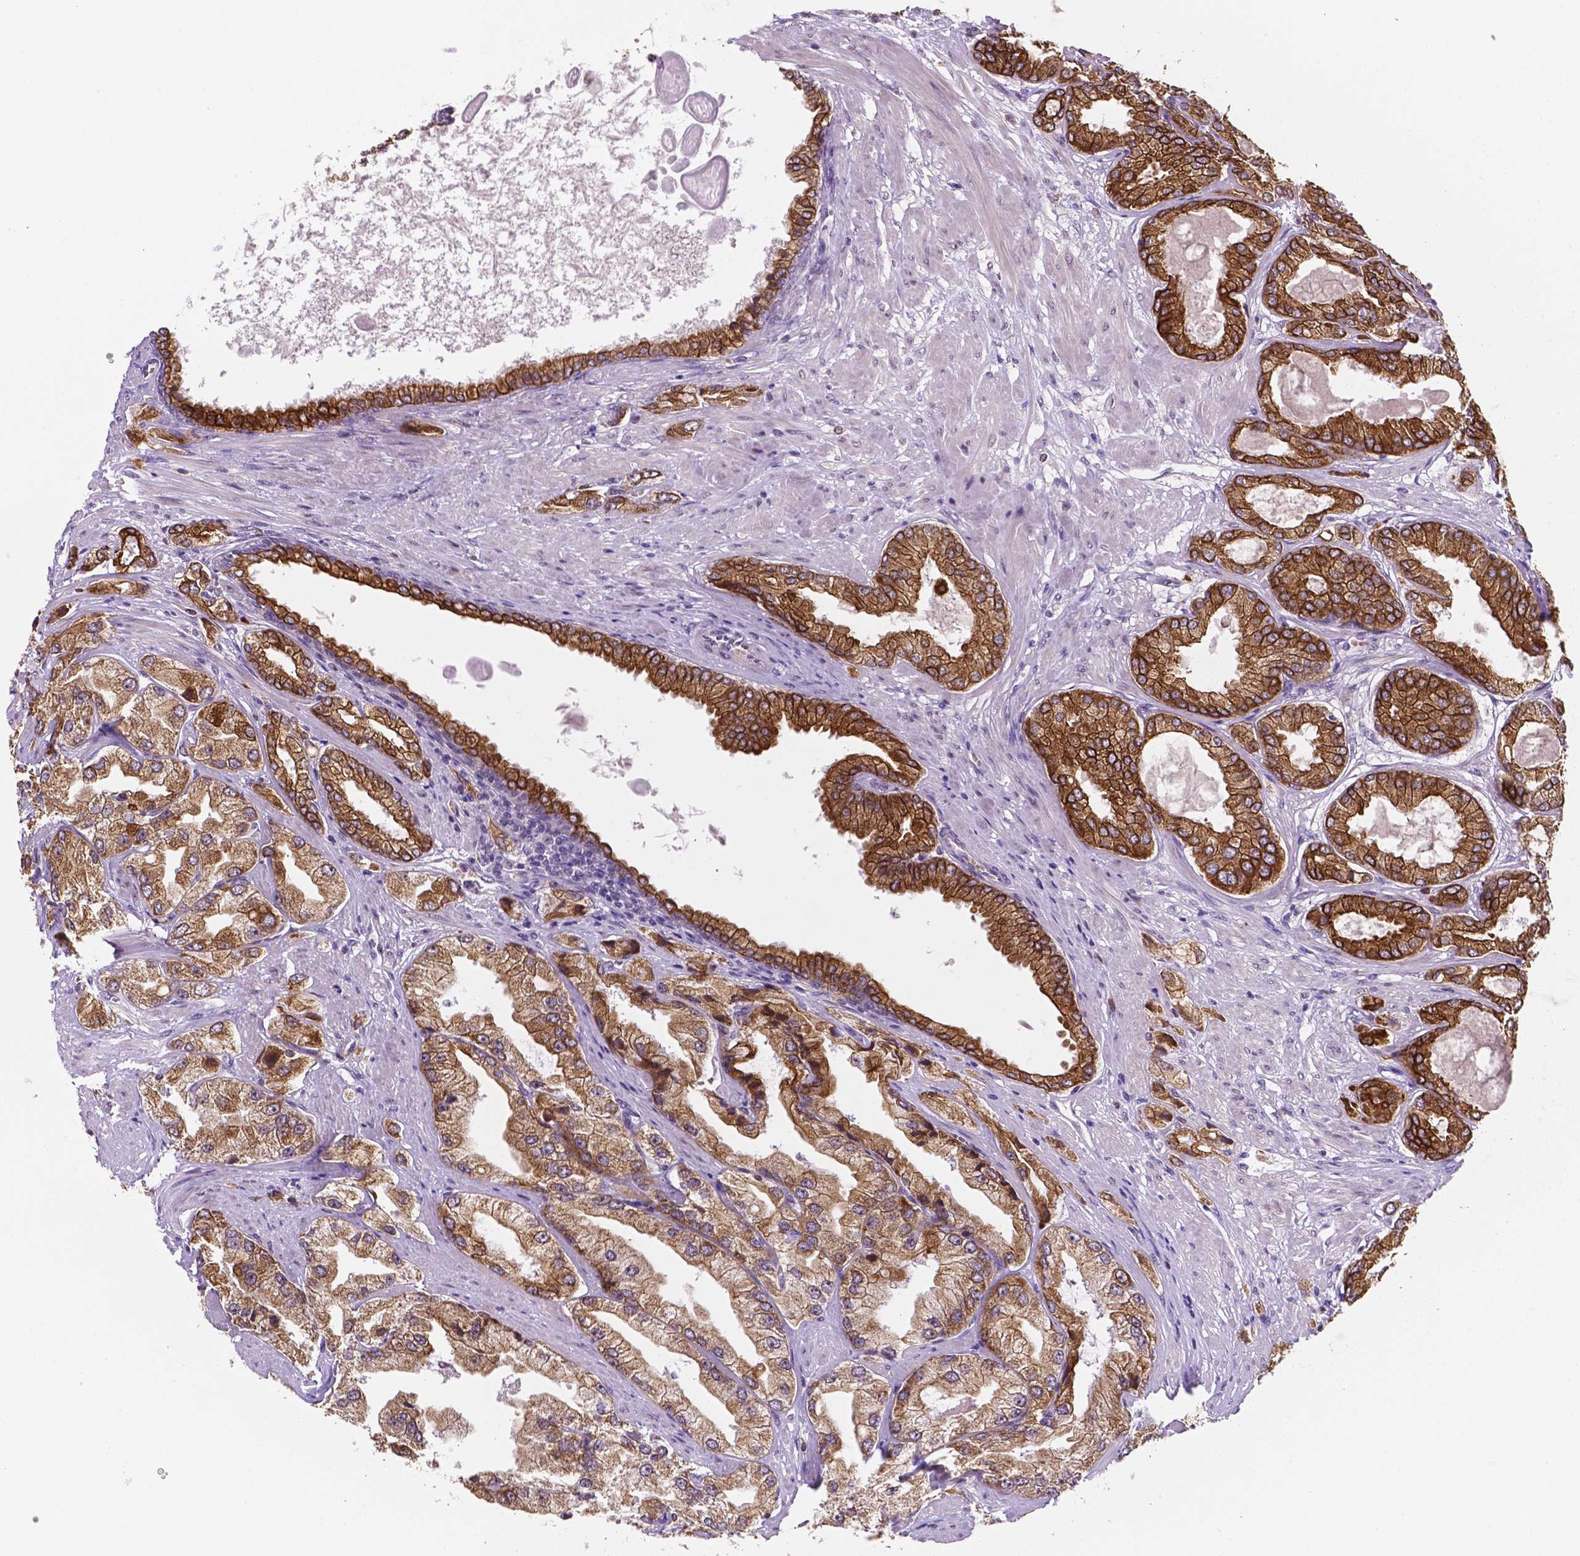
{"staining": {"intensity": "moderate", "quantity": ">75%", "location": "cytoplasmic/membranous"}, "tissue": "prostate cancer", "cell_type": "Tumor cells", "image_type": "cancer", "snomed": [{"axis": "morphology", "description": "Adenocarcinoma, High grade"}, {"axis": "topography", "description": "Prostate"}], "caption": "There is medium levels of moderate cytoplasmic/membranous expression in tumor cells of high-grade adenocarcinoma (prostate), as demonstrated by immunohistochemical staining (brown color).", "gene": "SHLD3", "patient": {"sex": "male", "age": 68}}